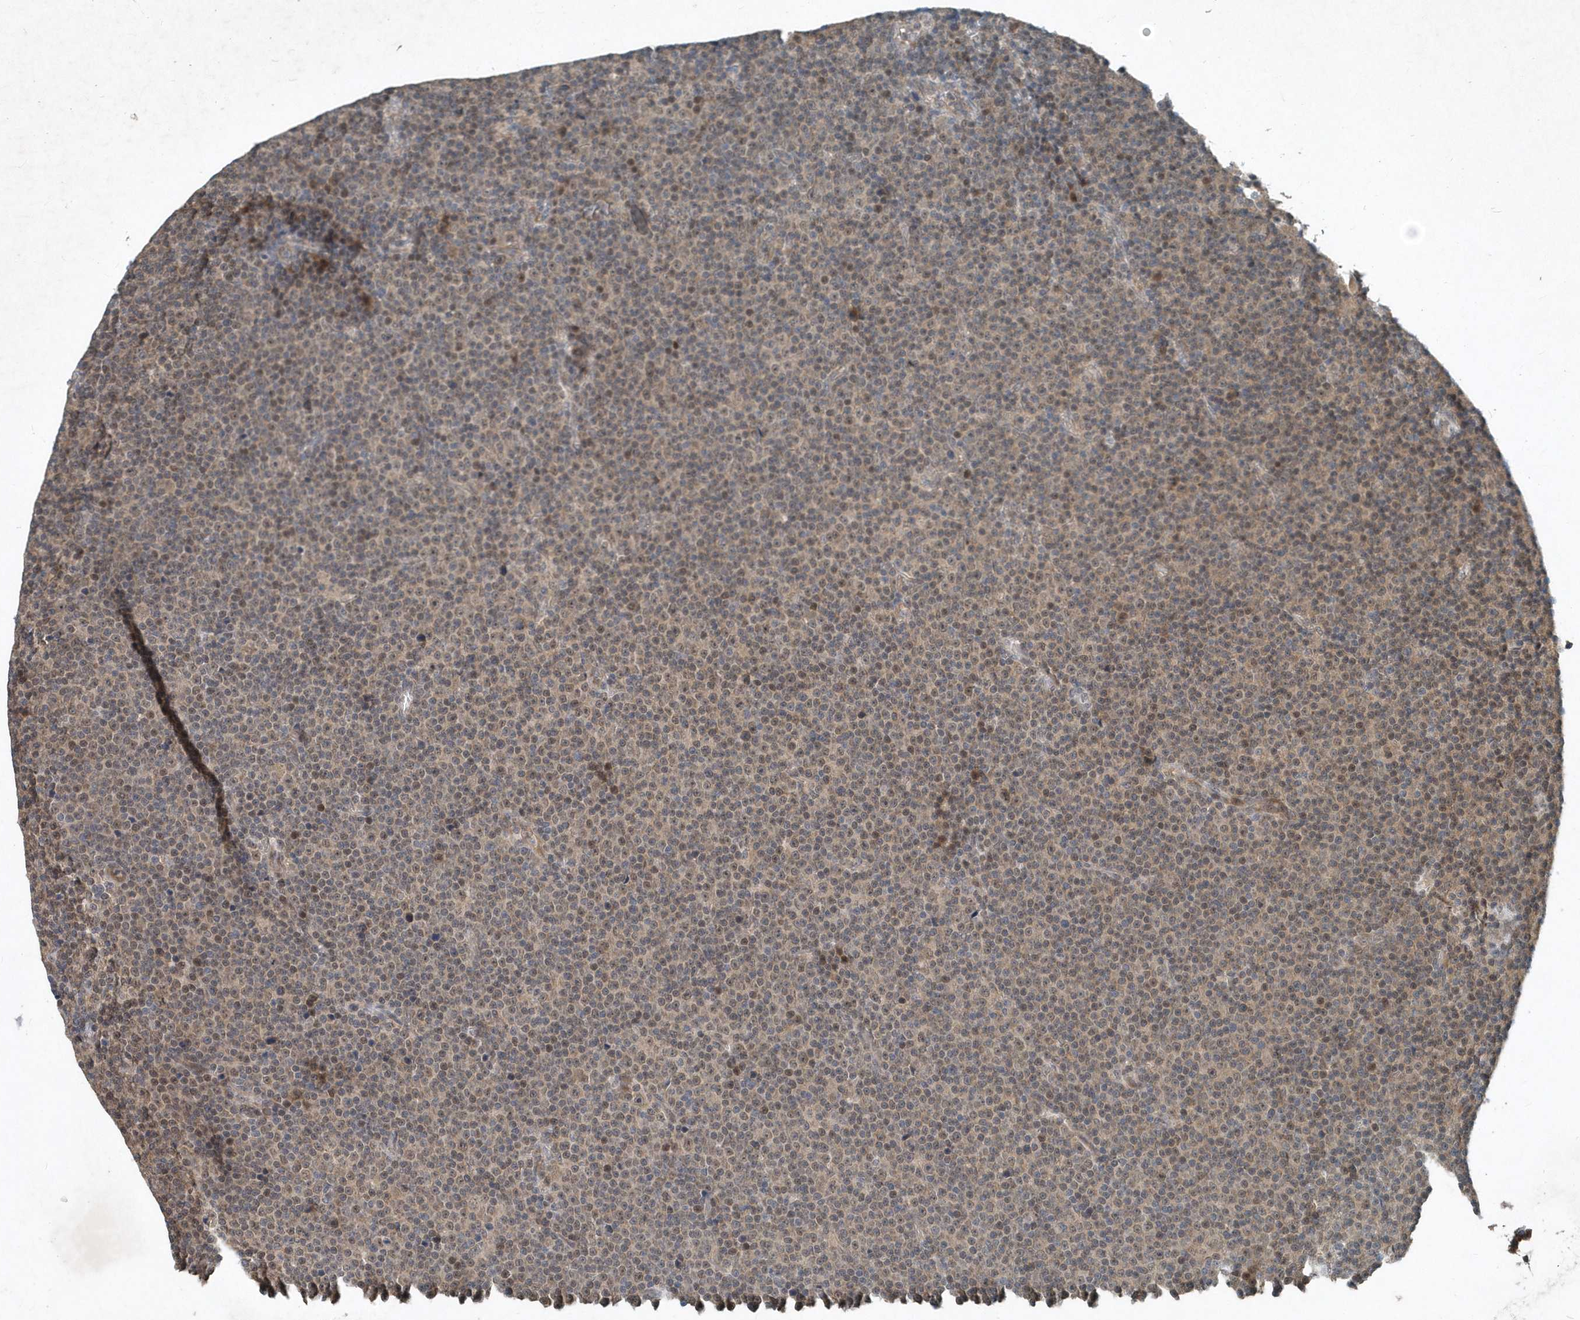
{"staining": {"intensity": "weak", "quantity": "25%-75%", "location": "cytoplasmic/membranous,nuclear"}, "tissue": "lymphoma", "cell_type": "Tumor cells", "image_type": "cancer", "snomed": [{"axis": "morphology", "description": "Malignant lymphoma, non-Hodgkin's type, Low grade"}, {"axis": "topography", "description": "Lymph node"}], "caption": "Immunohistochemical staining of human lymphoma shows weak cytoplasmic/membranous and nuclear protein staining in about 25%-75% of tumor cells.", "gene": "SCFD2", "patient": {"sex": "female", "age": 67}}